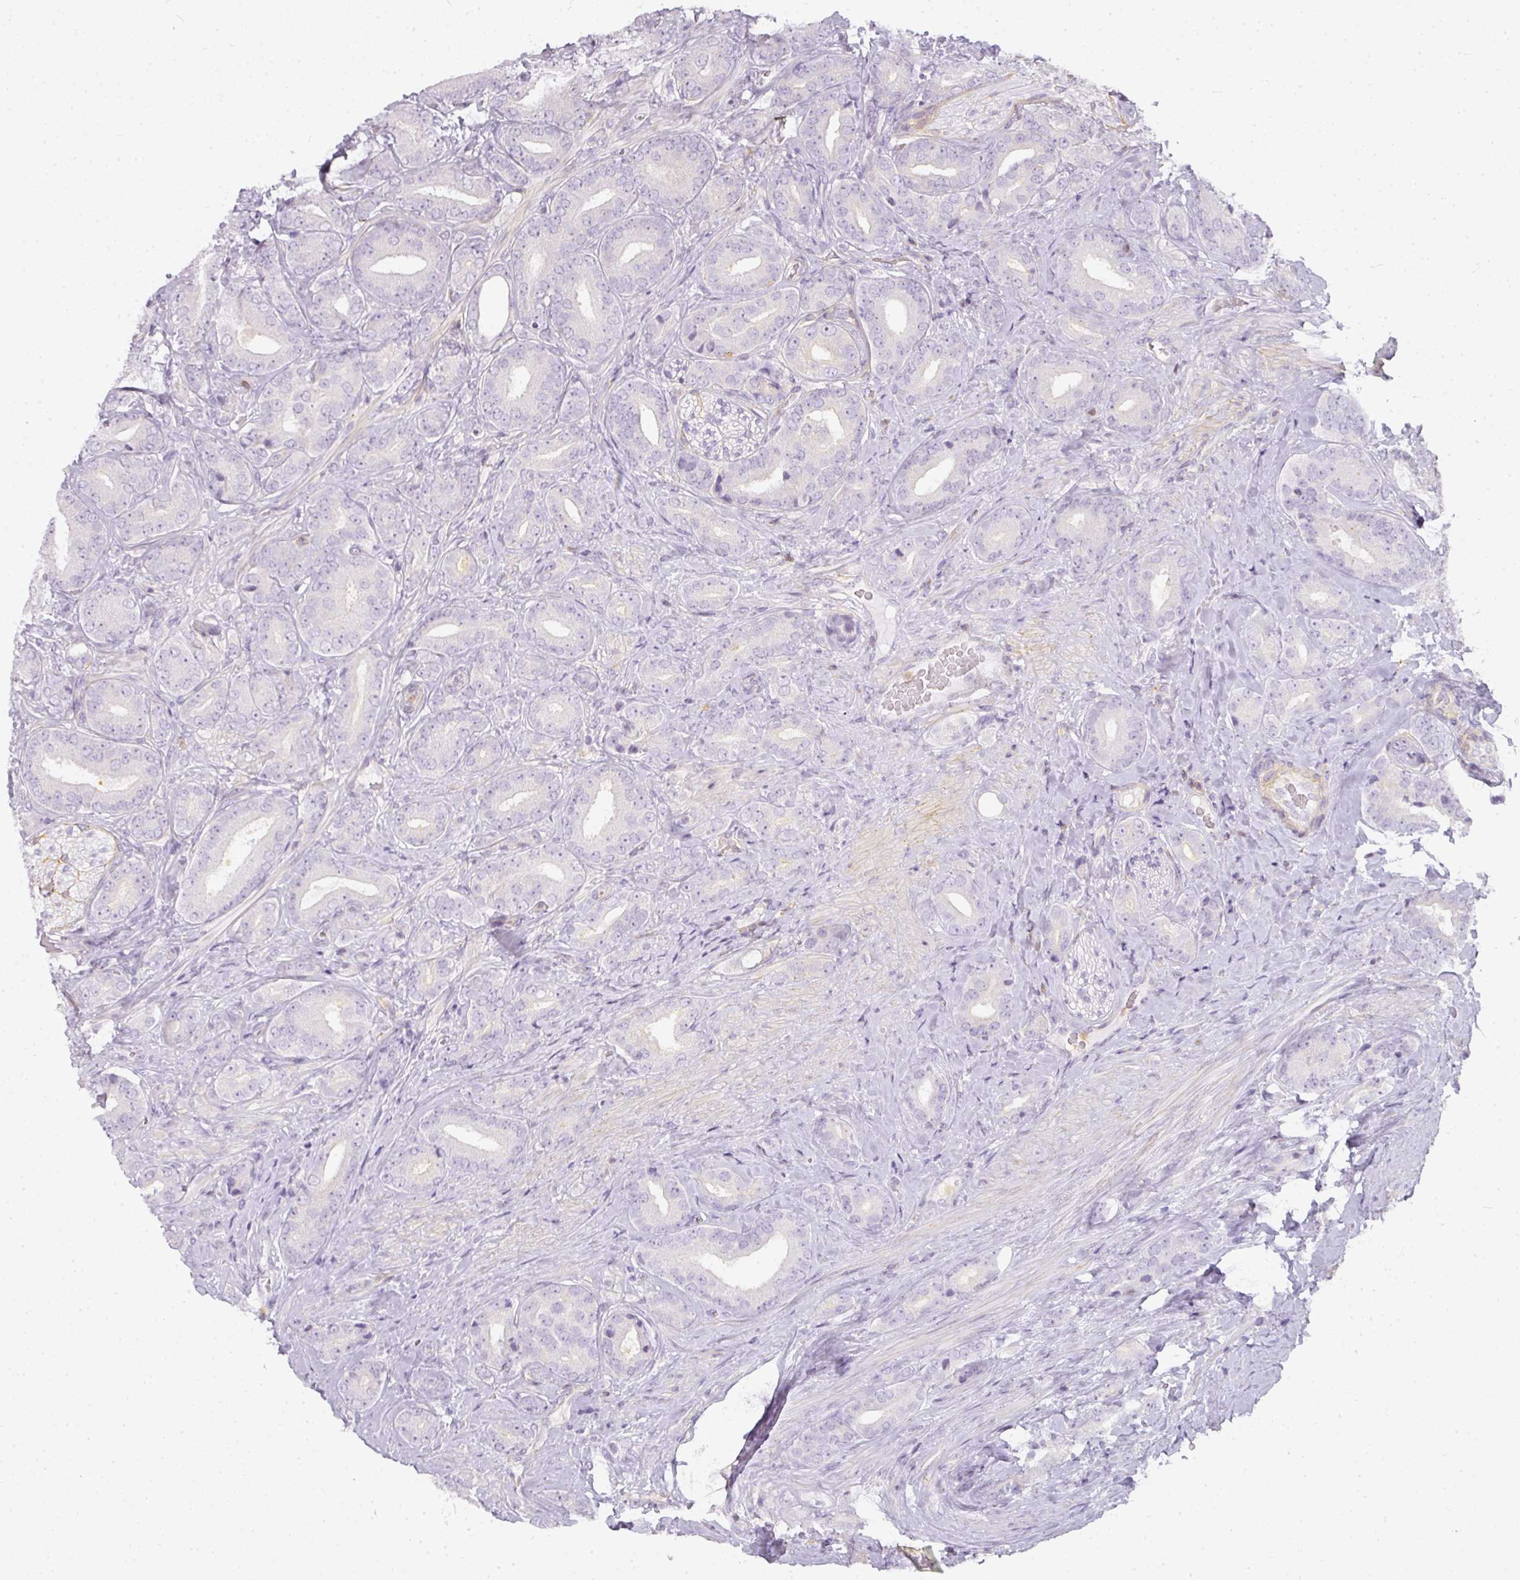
{"staining": {"intensity": "negative", "quantity": "none", "location": "none"}, "tissue": "prostate cancer", "cell_type": "Tumor cells", "image_type": "cancer", "snomed": [{"axis": "morphology", "description": "Adenocarcinoma, High grade"}, {"axis": "topography", "description": "Prostate"}], "caption": "An image of high-grade adenocarcinoma (prostate) stained for a protein reveals no brown staining in tumor cells. (Immunohistochemistry (ihc), brightfield microscopy, high magnification).", "gene": "TMEM42", "patient": {"sex": "male", "age": 63}}